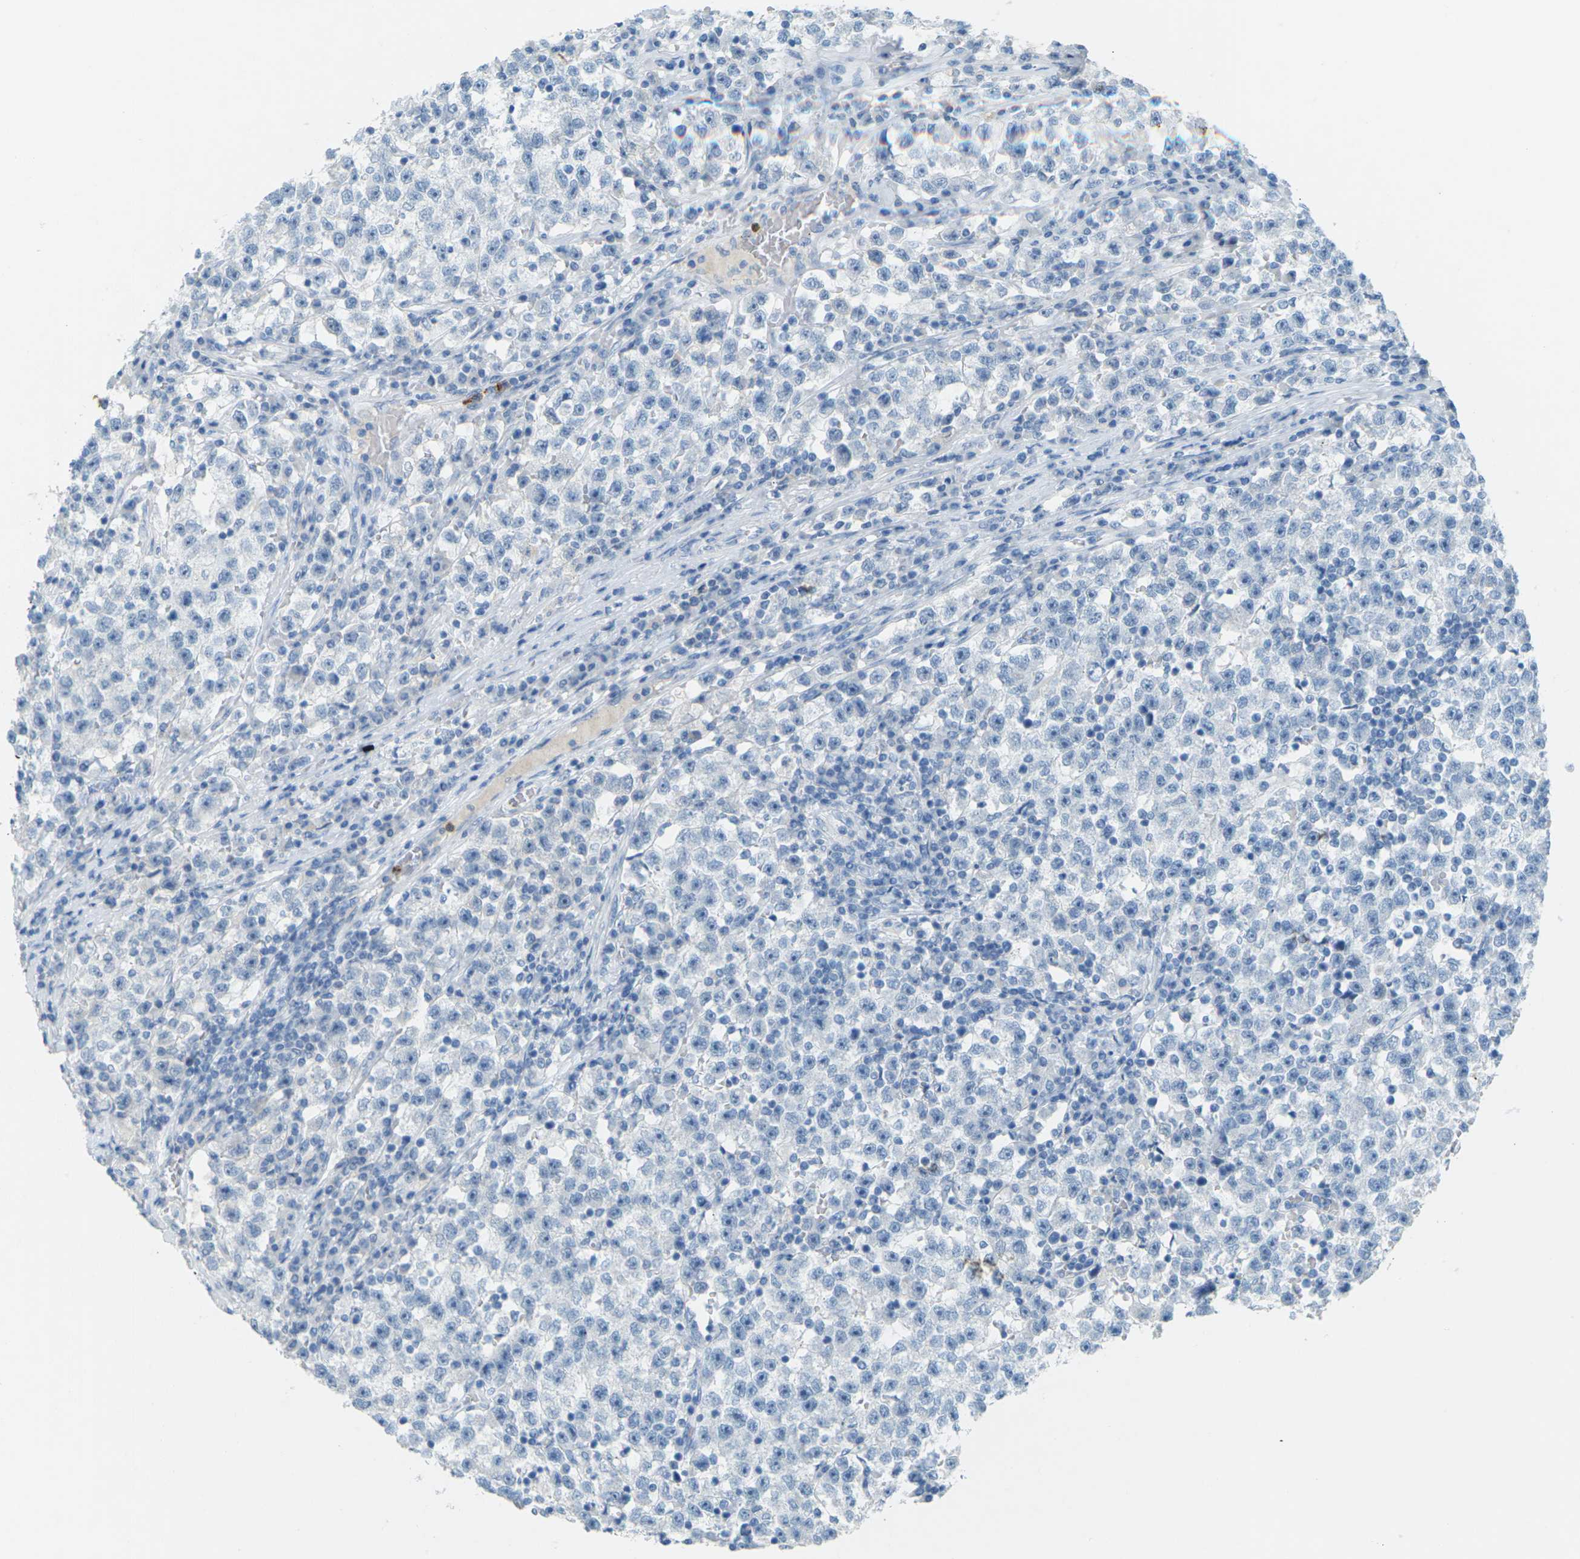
{"staining": {"intensity": "negative", "quantity": "none", "location": "none"}, "tissue": "testis cancer", "cell_type": "Tumor cells", "image_type": "cancer", "snomed": [{"axis": "morphology", "description": "Seminoma, NOS"}, {"axis": "topography", "description": "Testis"}], "caption": "IHC of human seminoma (testis) reveals no positivity in tumor cells.", "gene": "CDH16", "patient": {"sex": "male", "age": 22}}